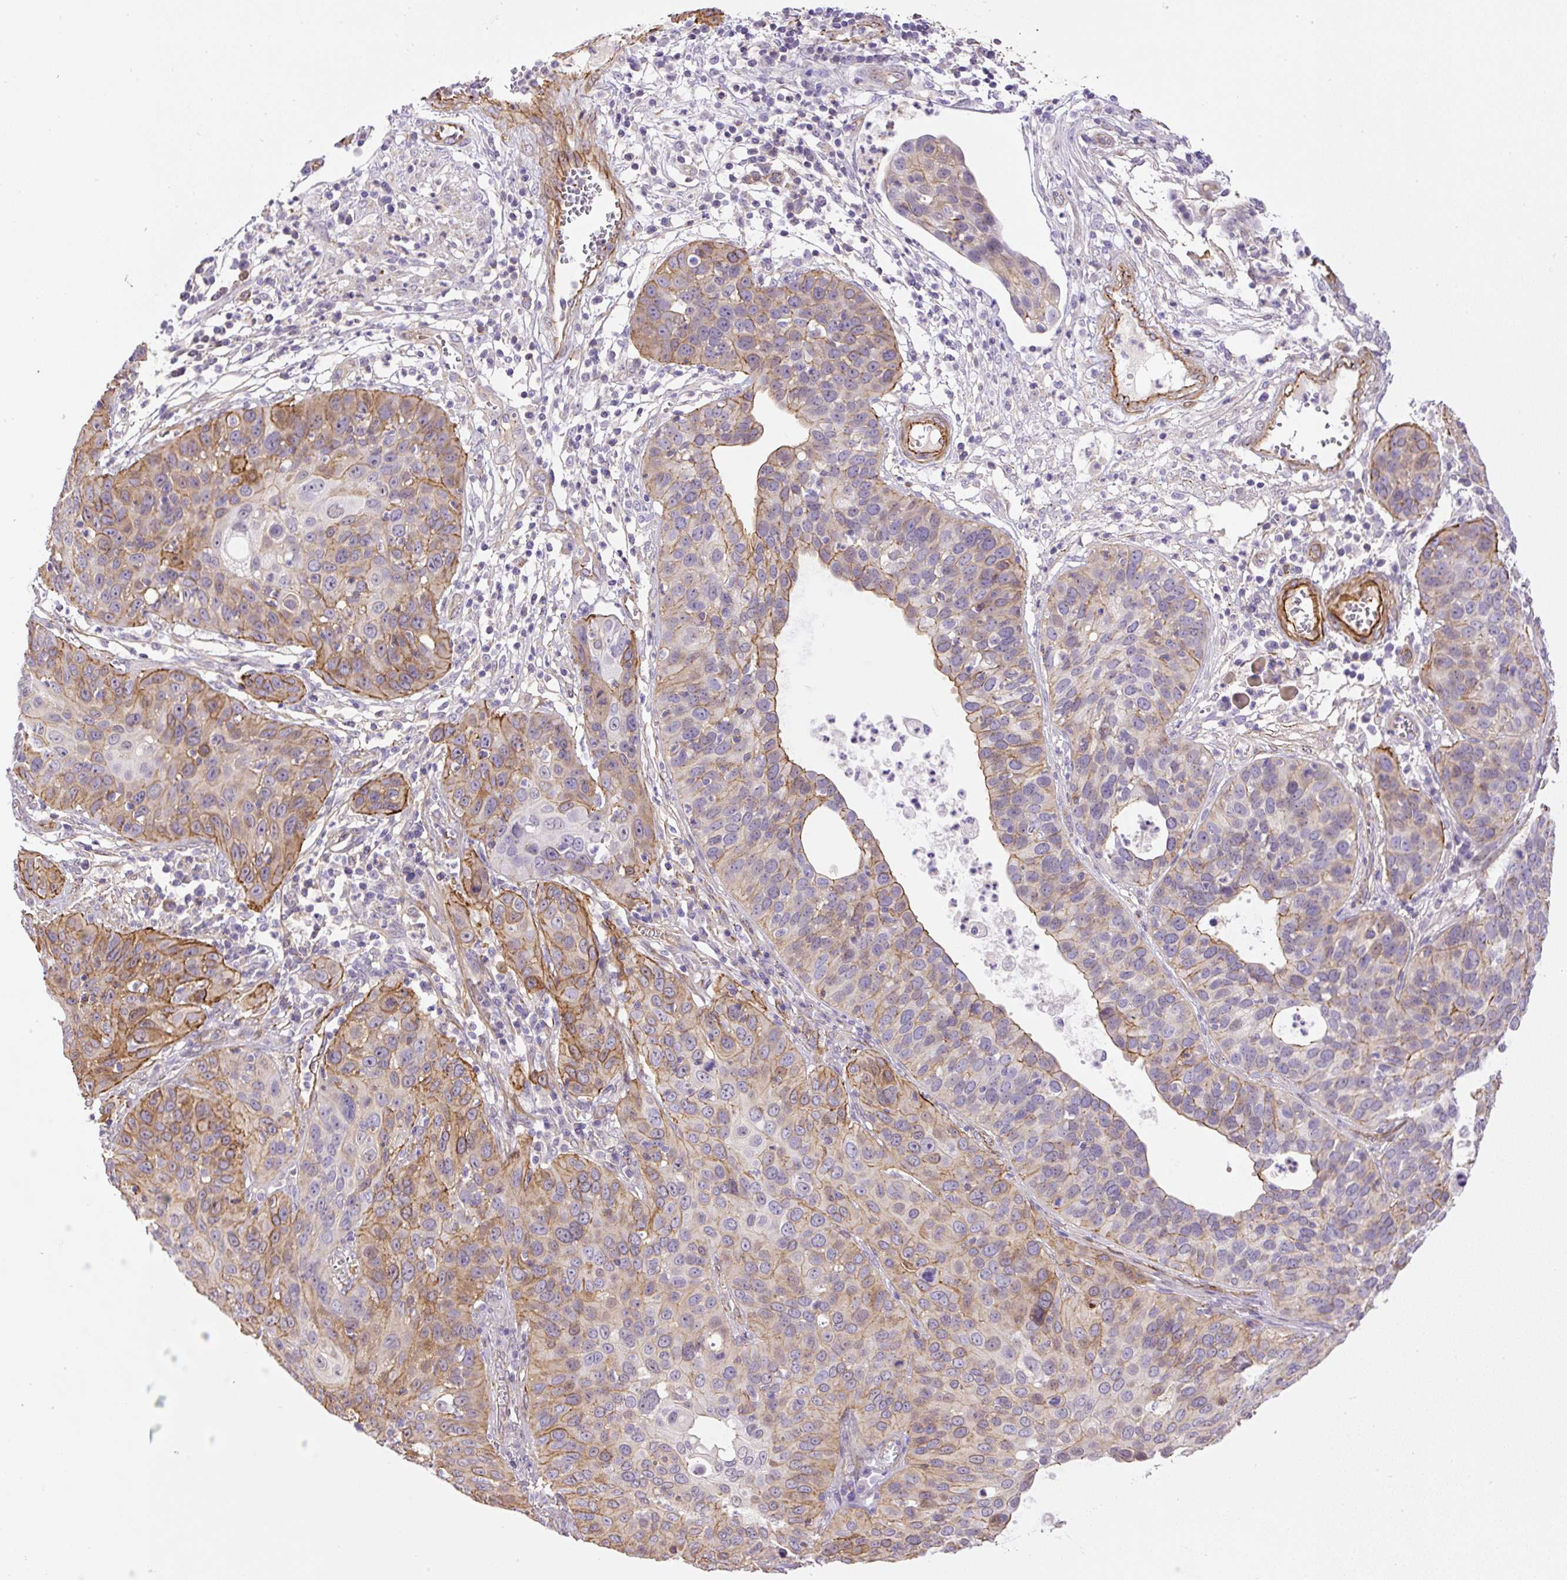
{"staining": {"intensity": "moderate", "quantity": "25%-75%", "location": "cytoplasmic/membranous"}, "tissue": "cervical cancer", "cell_type": "Tumor cells", "image_type": "cancer", "snomed": [{"axis": "morphology", "description": "Squamous cell carcinoma, NOS"}, {"axis": "topography", "description": "Cervix"}], "caption": "A high-resolution image shows IHC staining of cervical cancer (squamous cell carcinoma), which demonstrates moderate cytoplasmic/membranous expression in approximately 25%-75% of tumor cells. (IHC, brightfield microscopy, high magnification).", "gene": "B3GALT5", "patient": {"sex": "female", "age": 36}}